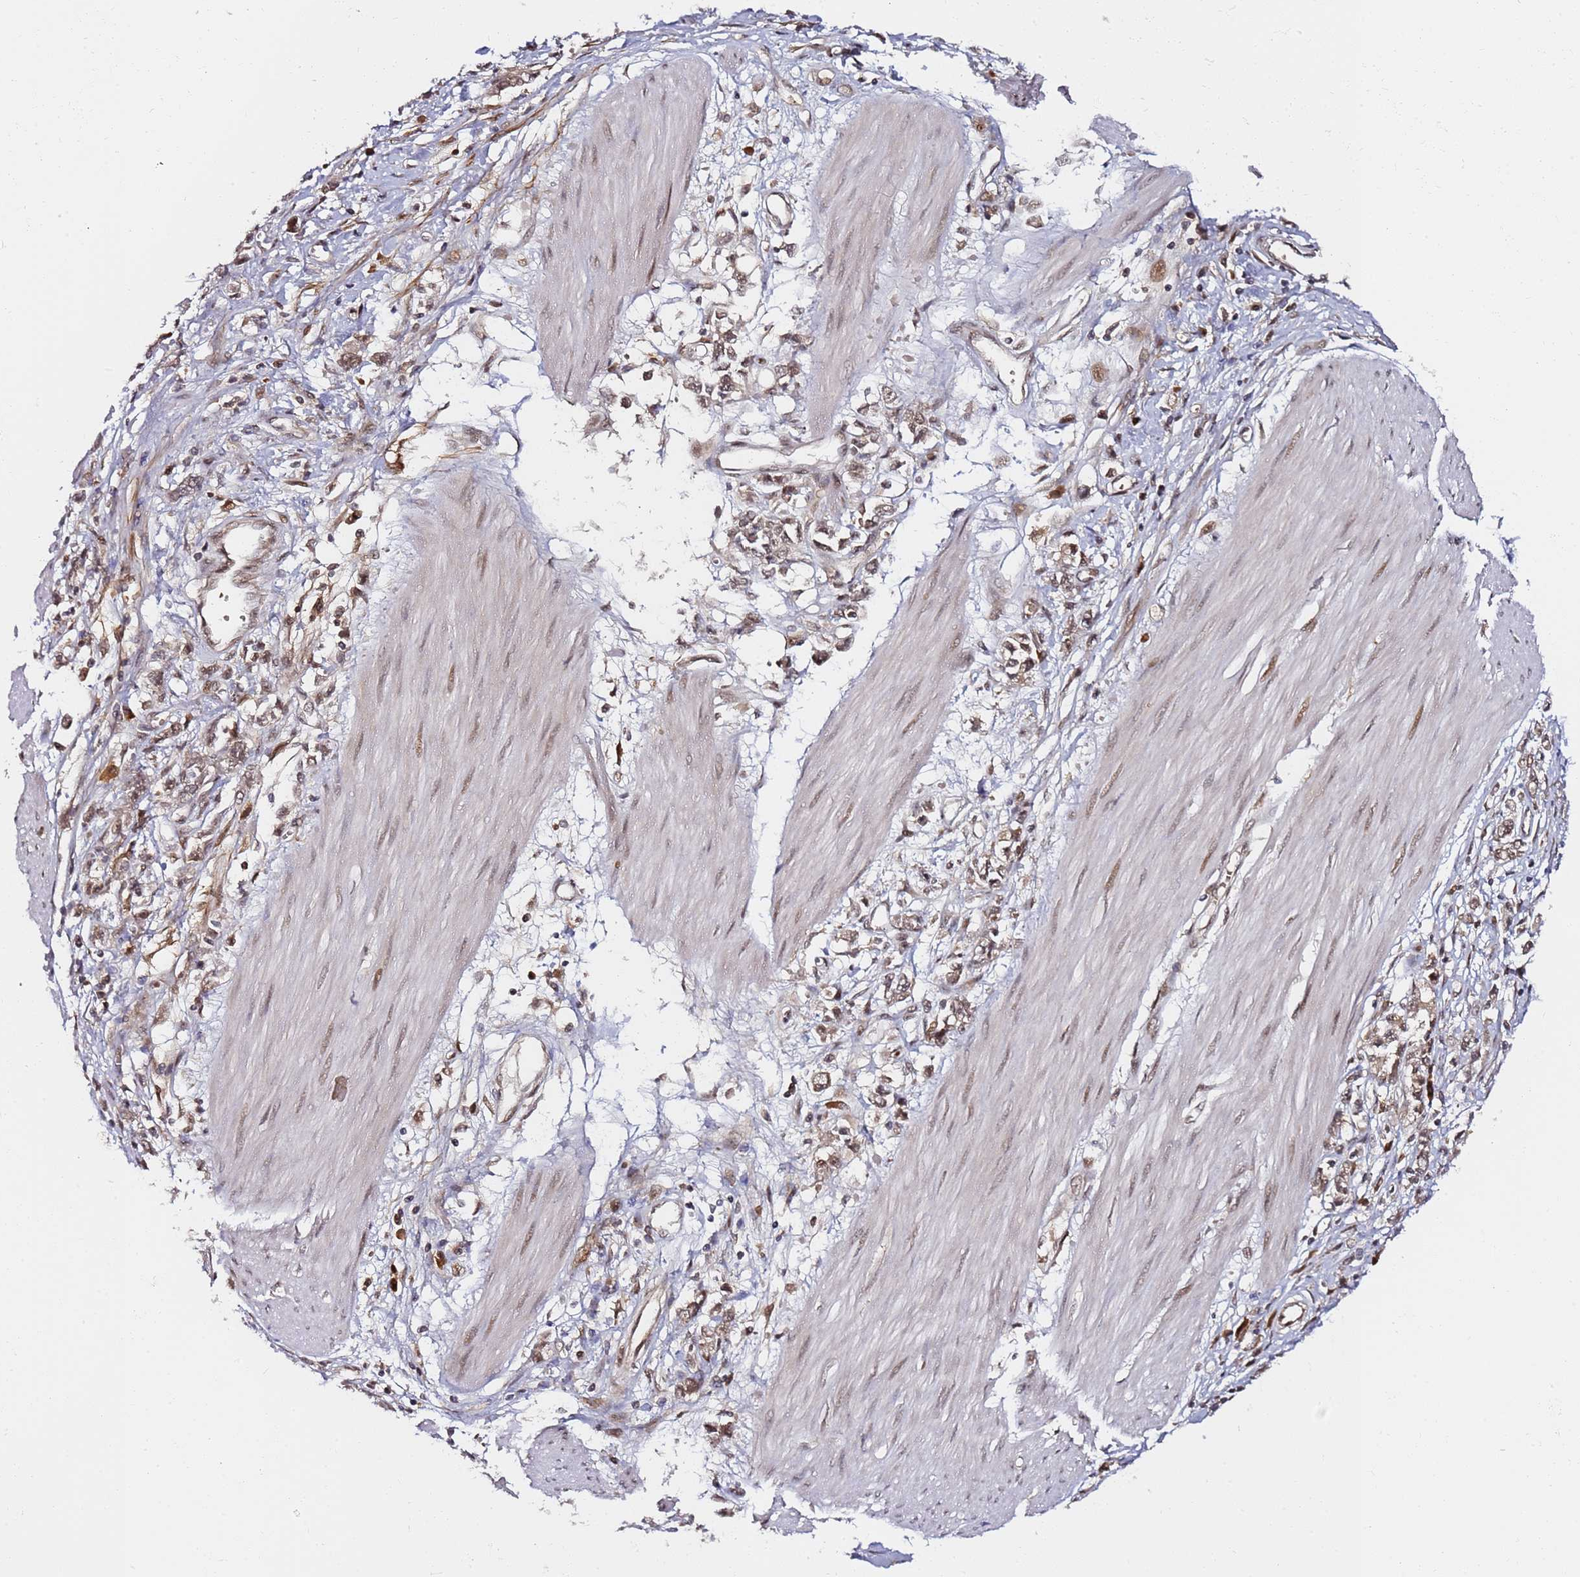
{"staining": {"intensity": "weak", "quantity": ">75%", "location": "nuclear"}, "tissue": "stomach cancer", "cell_type": "Tumor cells", "image_type": "cancer", "snomed": [{"axis": "morphology", "description": "Adenocarcinoma, NOS"}, {"axis": "topography", "description": "Stomach"}], "caption": "IHC image of stomach cancer stained for a protein (brown), which exhibits low levels of weak nuclear positivity in about >75% of tumor cells.", "gene": "RGS18", "patient": {"sex": "female", "age": 76}}